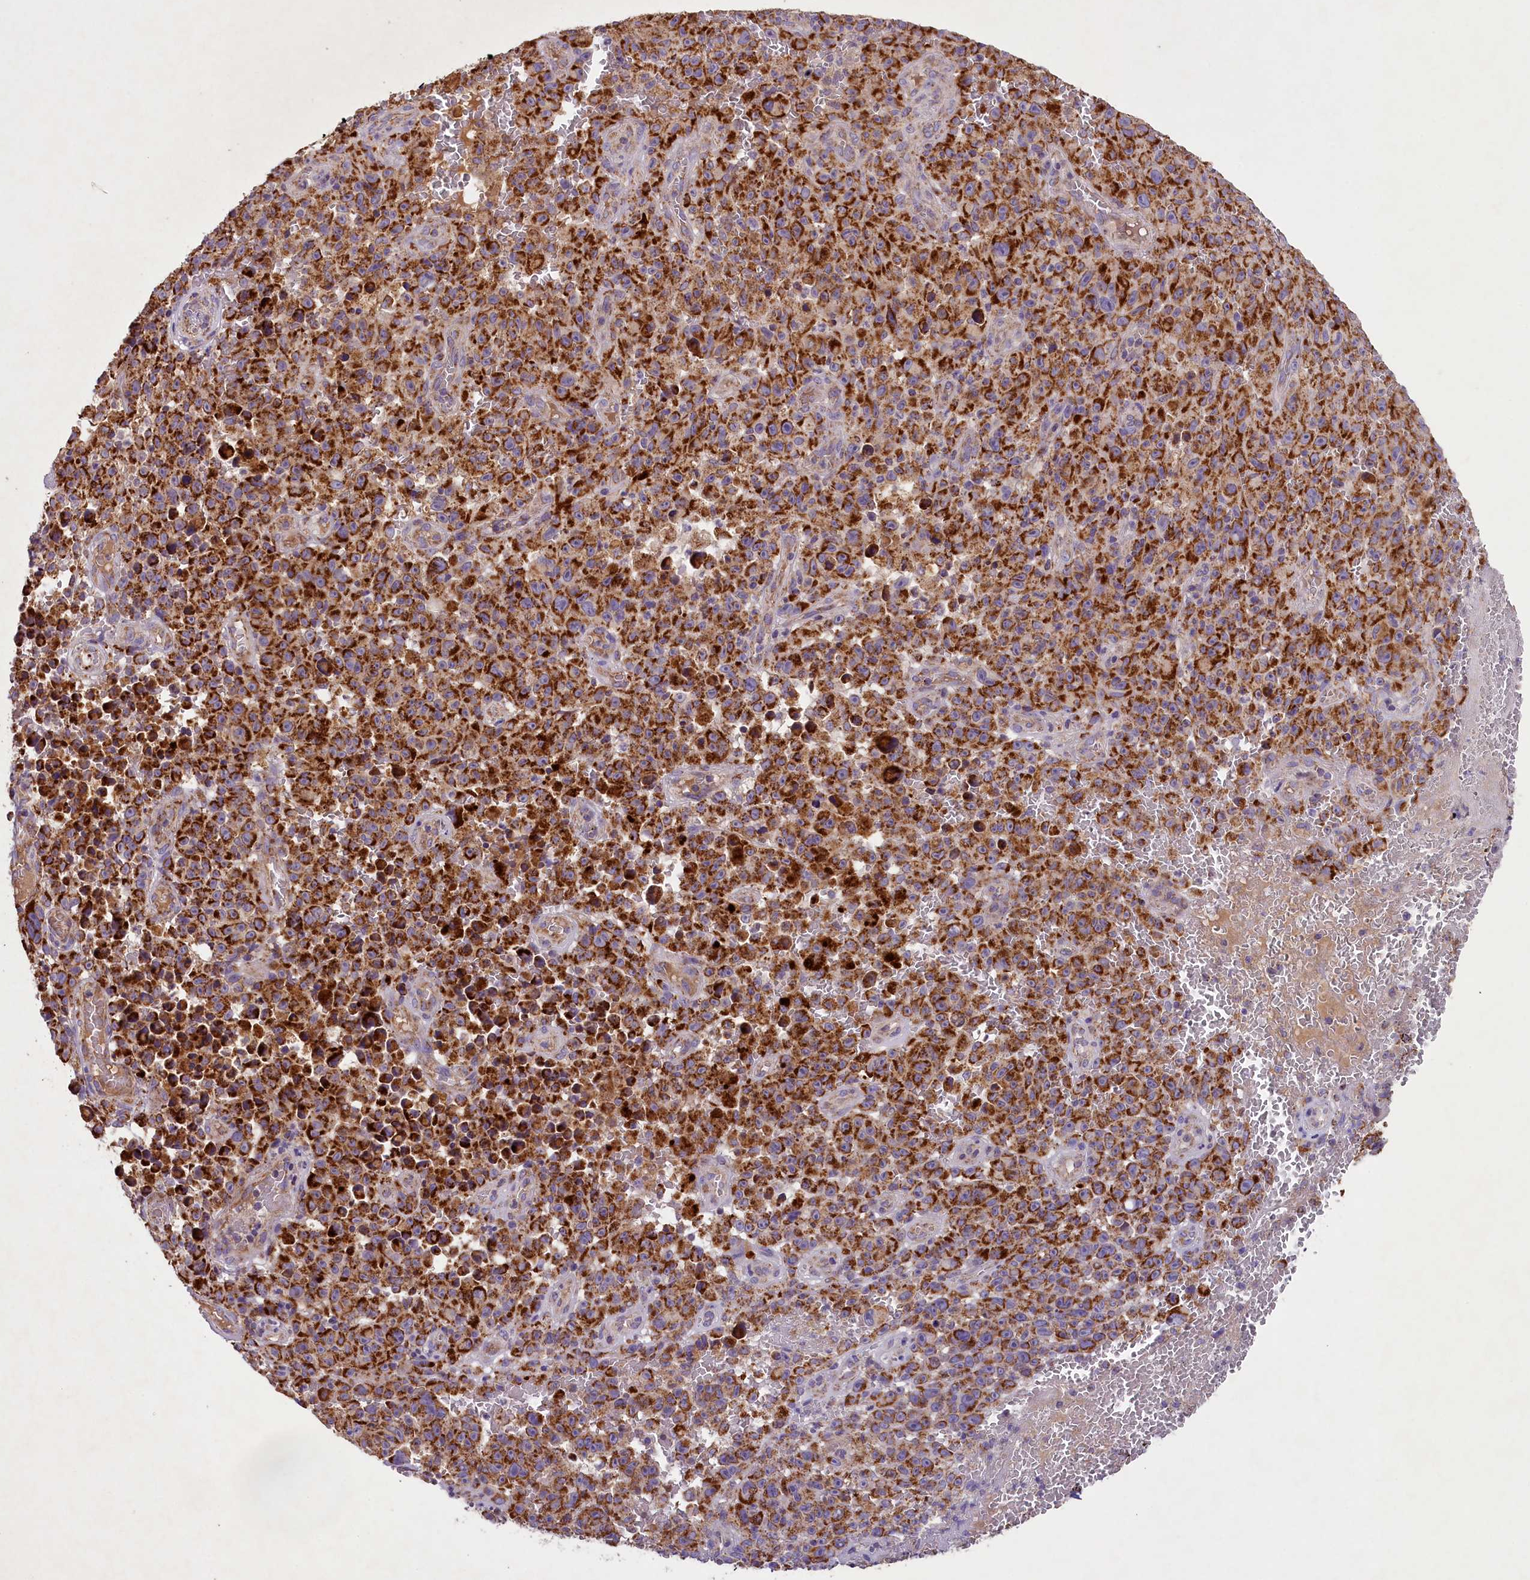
{"staining": {"intensity": "strong", "quantity": ">75%", "location": "cytoplasmic/membranous"}, "tissue": "melanoma", "cell_type": "Tumor cells", "image_type": "cancer", "snomed": [{"axis": "morphology", "description": "Malignant melanoma, NOS"}, {"axis": "topography", "description": "Skin"}], "caption": "This micrograph demonstrates IHC staining of melanoma, with high strong cytoplasmic/membranous expression in approximately >75% of tumor cells.", "gene": "PMPCB", "patient": {"sex": "female", "age": 82}}